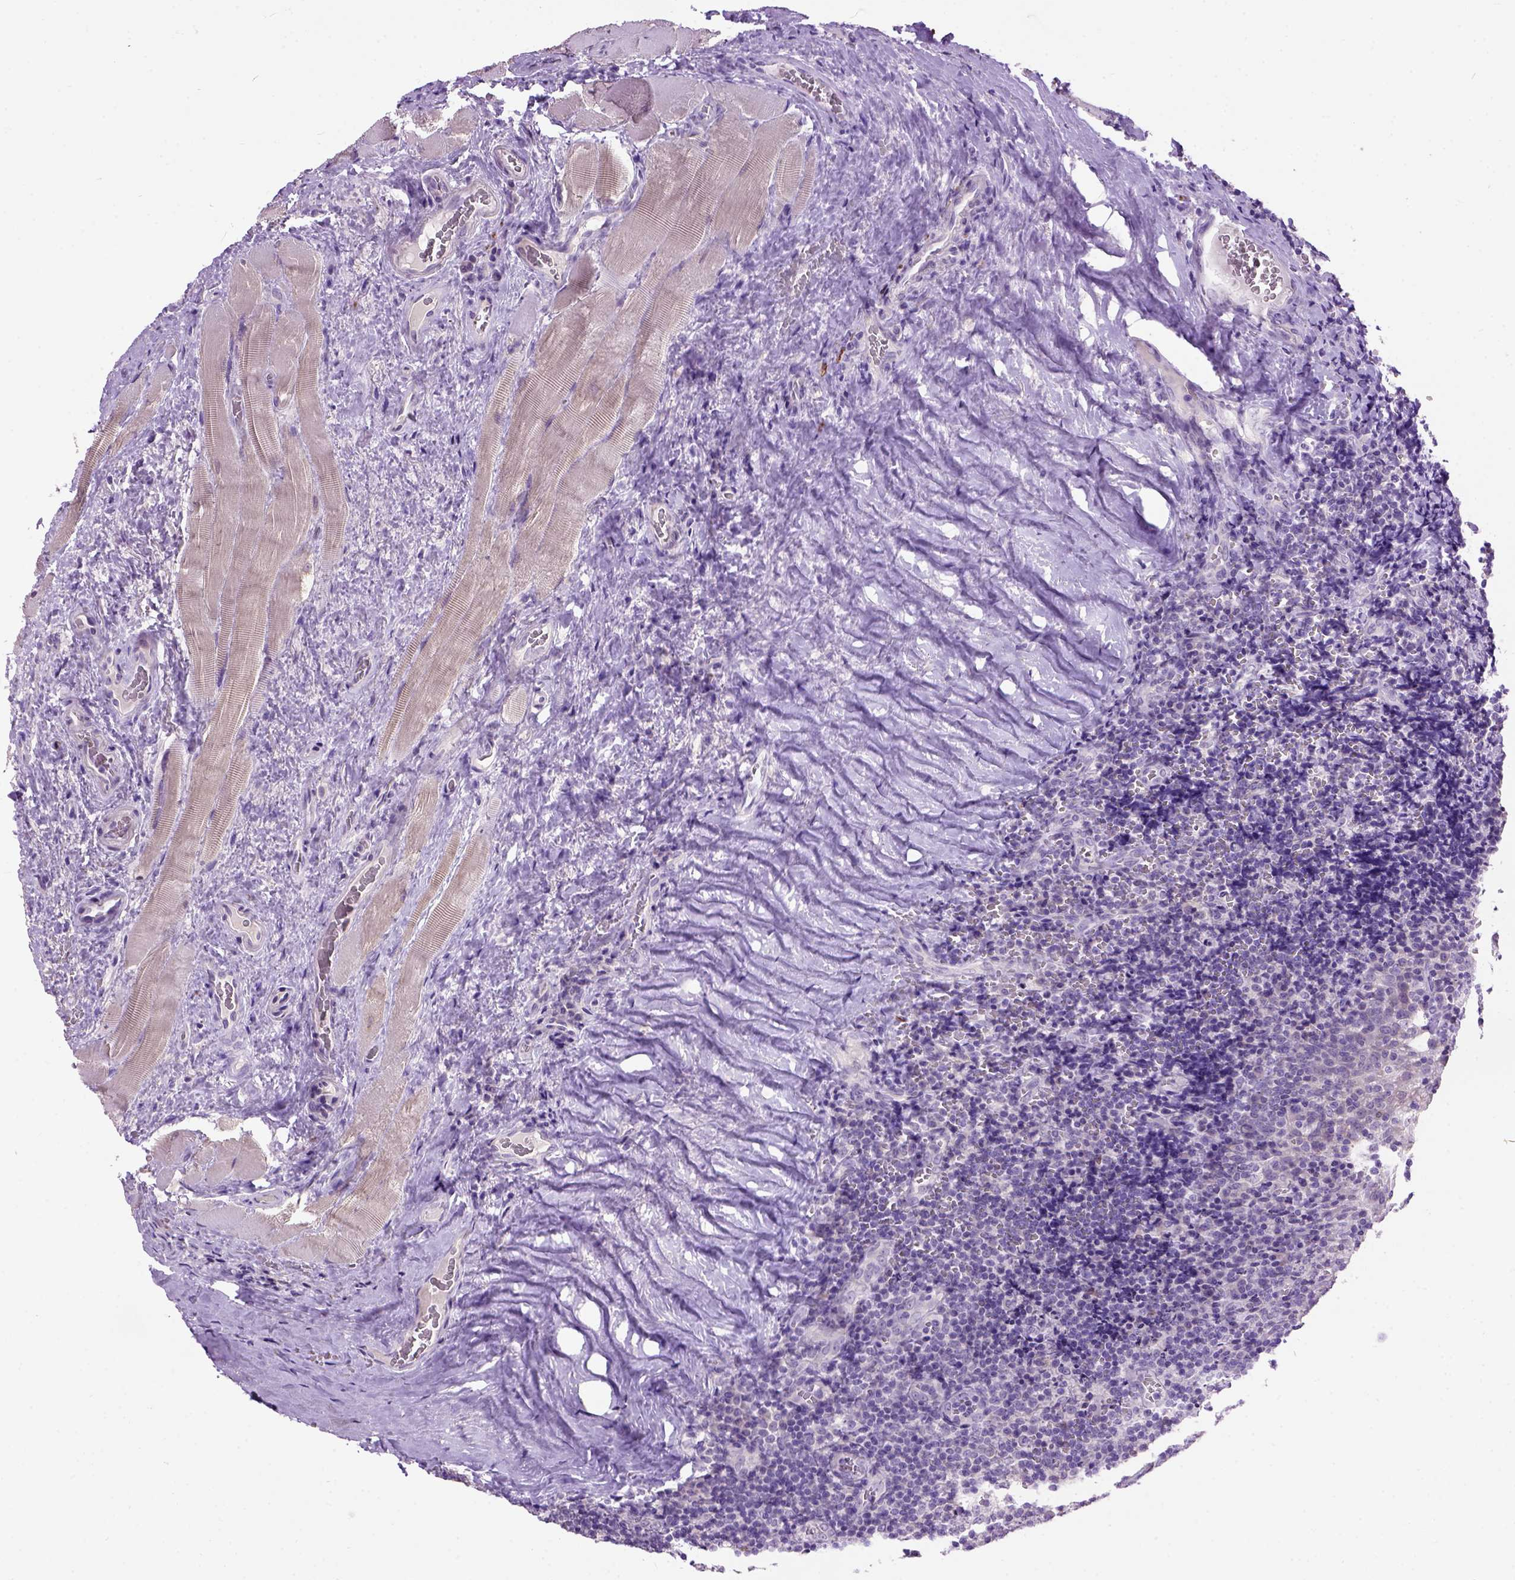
{"staining": {"intensity": "negative", "quantity": "none", "location": "none"}, "tissue": "tonsil", "cell_type": "Germinal center cells", "image_type": "normal", "snomed": [{"axis": "morphology", "description": "Normal tissue, NOS"}, {"axis": "morphology", "description": "Inflammation, NOS"}, {"axis": "topography", "description": "Tonsil"}], "caption": "There is no significant expression in germinal center cells of tonsil. (IHC, brightfield microscopy, high magnification).", "gene": "MAPT", "patient": {"sex": "female", "age": 31}}